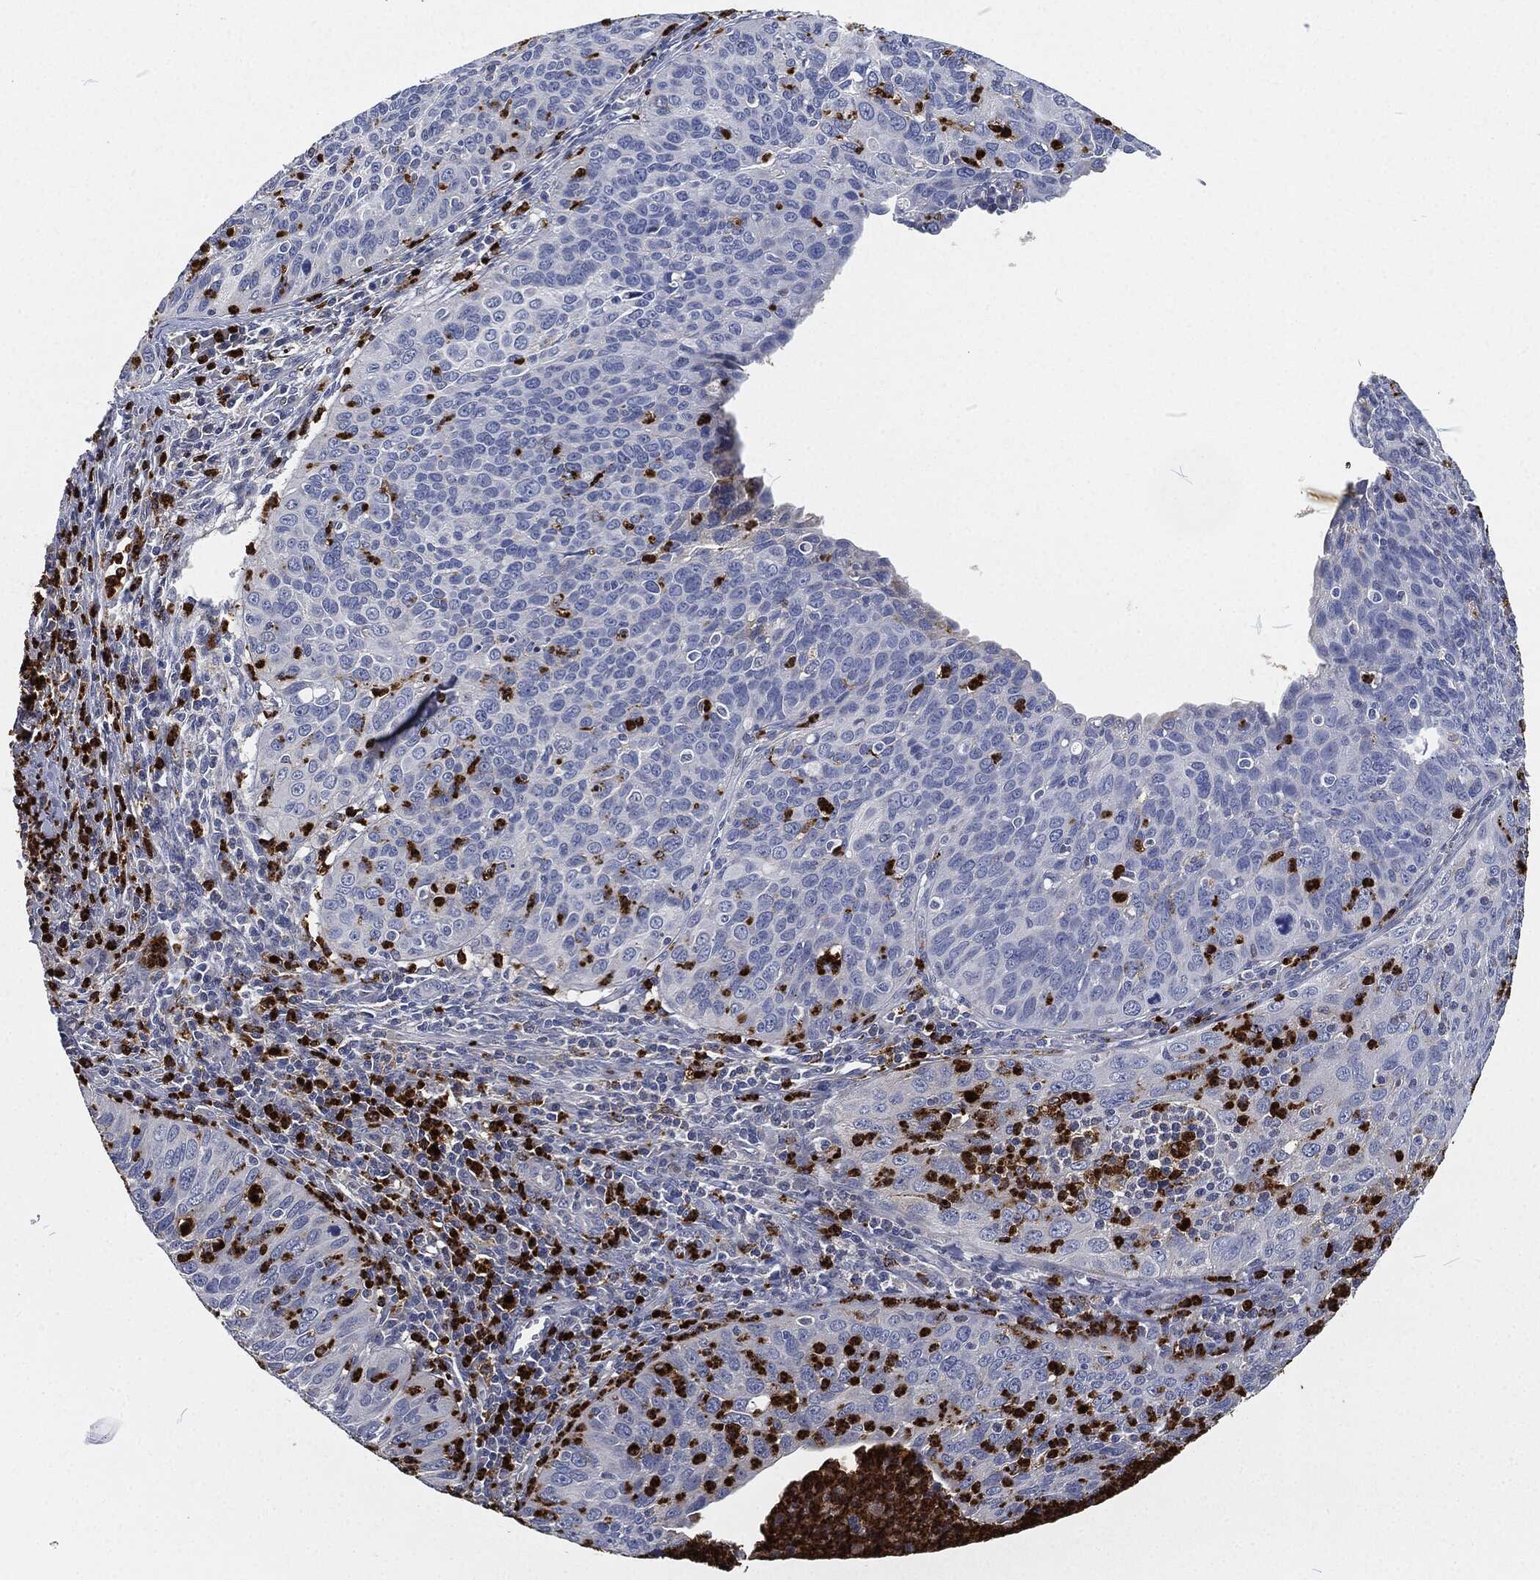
{"staining": {"intensity": "negative", "quantity": "none", "location": "none"}, "tissue": "cervical cancer", "cell_type": "Tumor cells", "image_type": "cancer", "snomed": [{"axis": "morphology", "description": "Squamous cell carcinoma, NOS"}, {"axis": "topography", "description": "Cervix"}], "caption": "The histopathology image reveals no significant staining in tumor cells of cervical squamous cell carcinoma.", "gene": "MPO", "patient": {"sex": "female", "age": 26}}